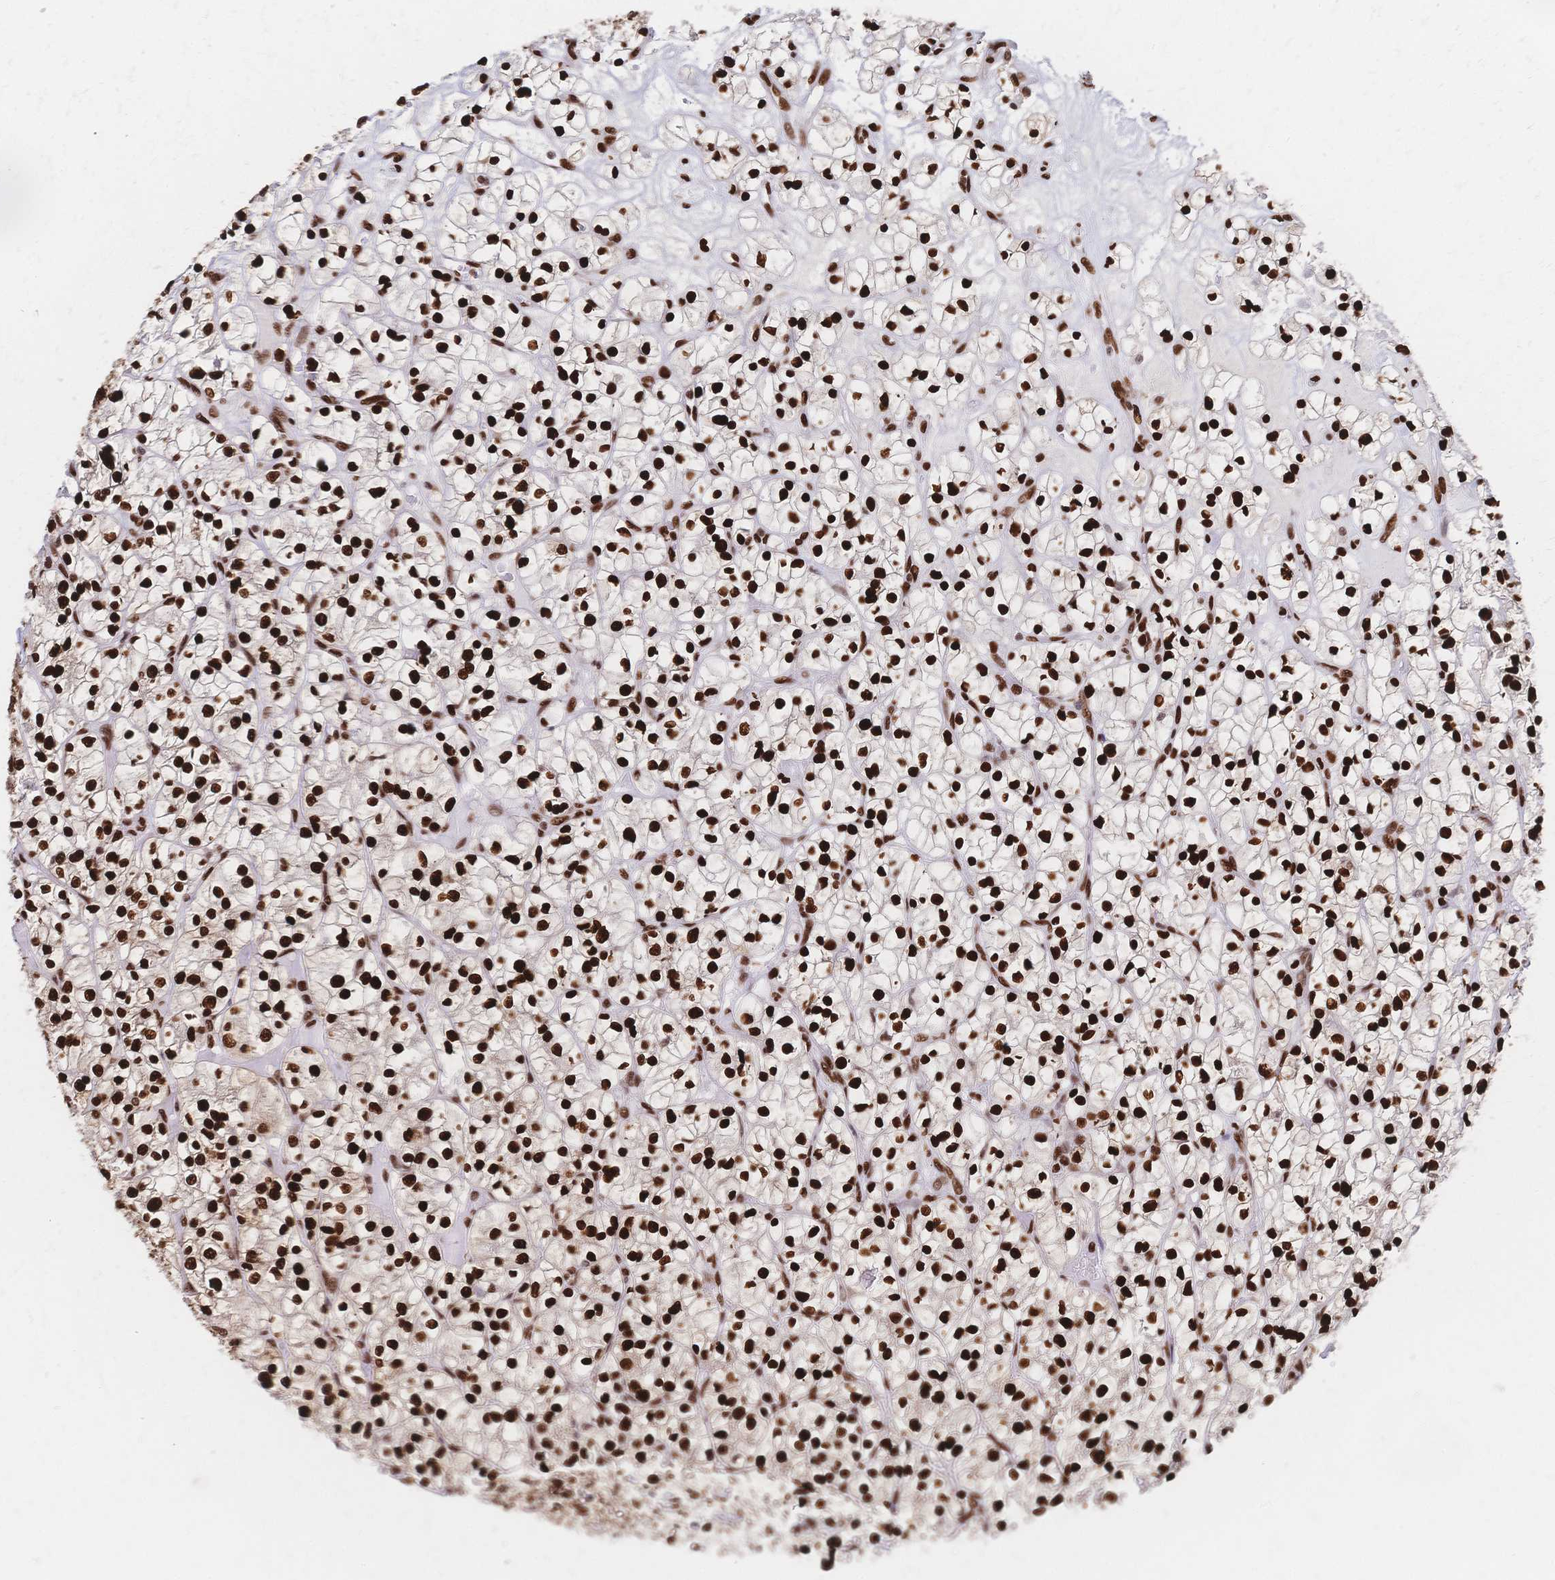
{"staining": {"intensity": "strong", "quantity": ">75%", "location": "nuclear"}, "tissue": "renal cancer", "cell_type": "Tumor cells", "image_type": "cancer", "snomed": [{"axis": "morphology", "description": "Adenocarcinoma, NOS"}, {"axis": "topography", "description": "Kidney"}], "caption": "Human adenocarcinoma (renal) stained for a protein (brown) reveals strong nuclear positive expression in about >75% of tumor cells.", "gene": "HDGF", "patient": {"sex": "female", "age": 64}}